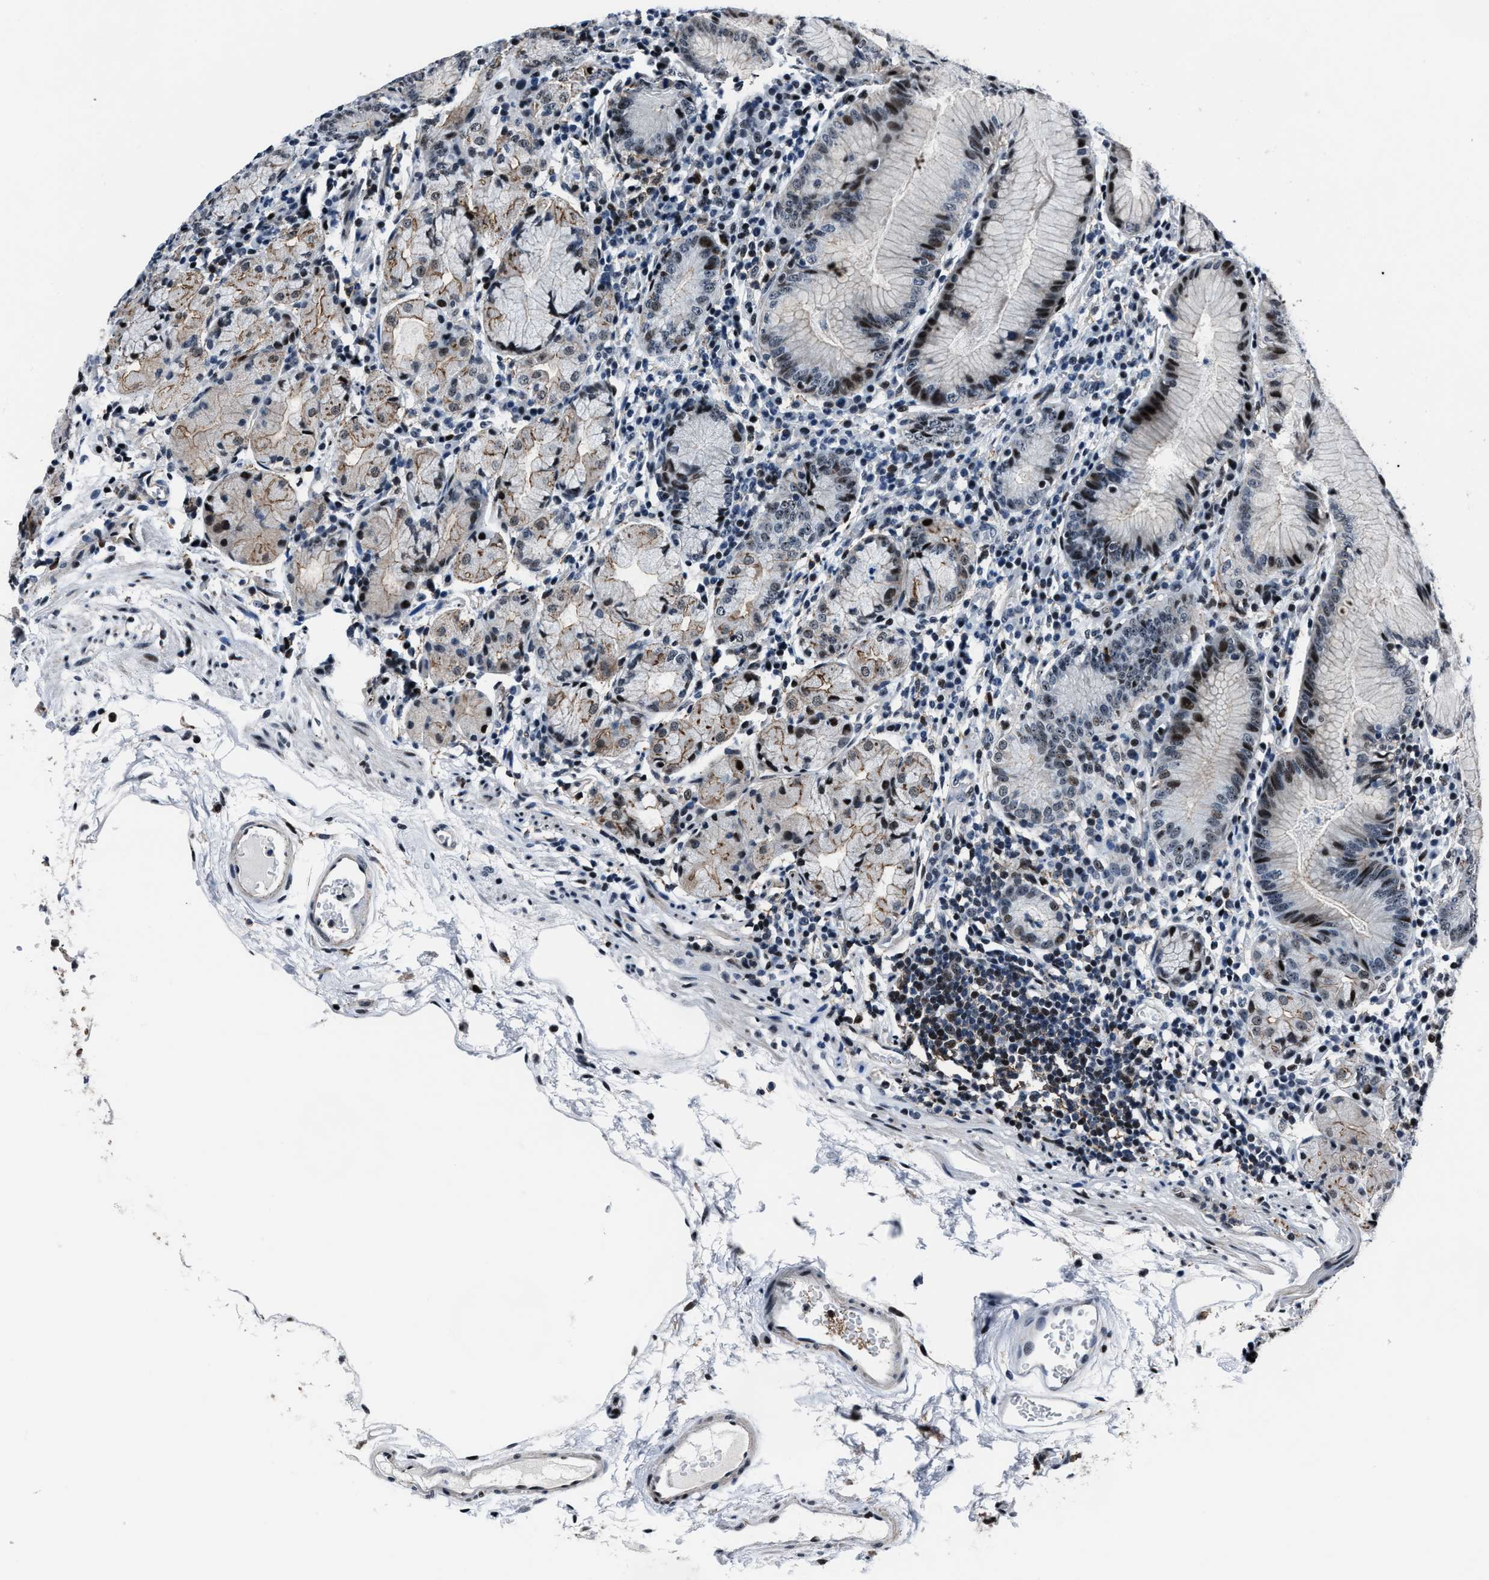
{"staining": {"intensity": "strong", "quantity": "<25%", "location": "cytoplasmic/membranous,nuclear"}, "tissue": "stomach", "cell_type": "Glandular cells", "image_type": "normal", "snomed": [{"axis": "morphology", "description": "Normal tissue, NOS"}, {"axis": "topography", "description": "Stomach"}, {"axis": "topography", "description": "Stomach, lower"}], "caption": "This photomicrograph shows IHC staining of normal stomach, with medium strong cytoplasmic/membranous,nuclear expression in about <25% of glandular cells.", "gene": "PPIE", "patient": {"sex": "female", "age": 75}}